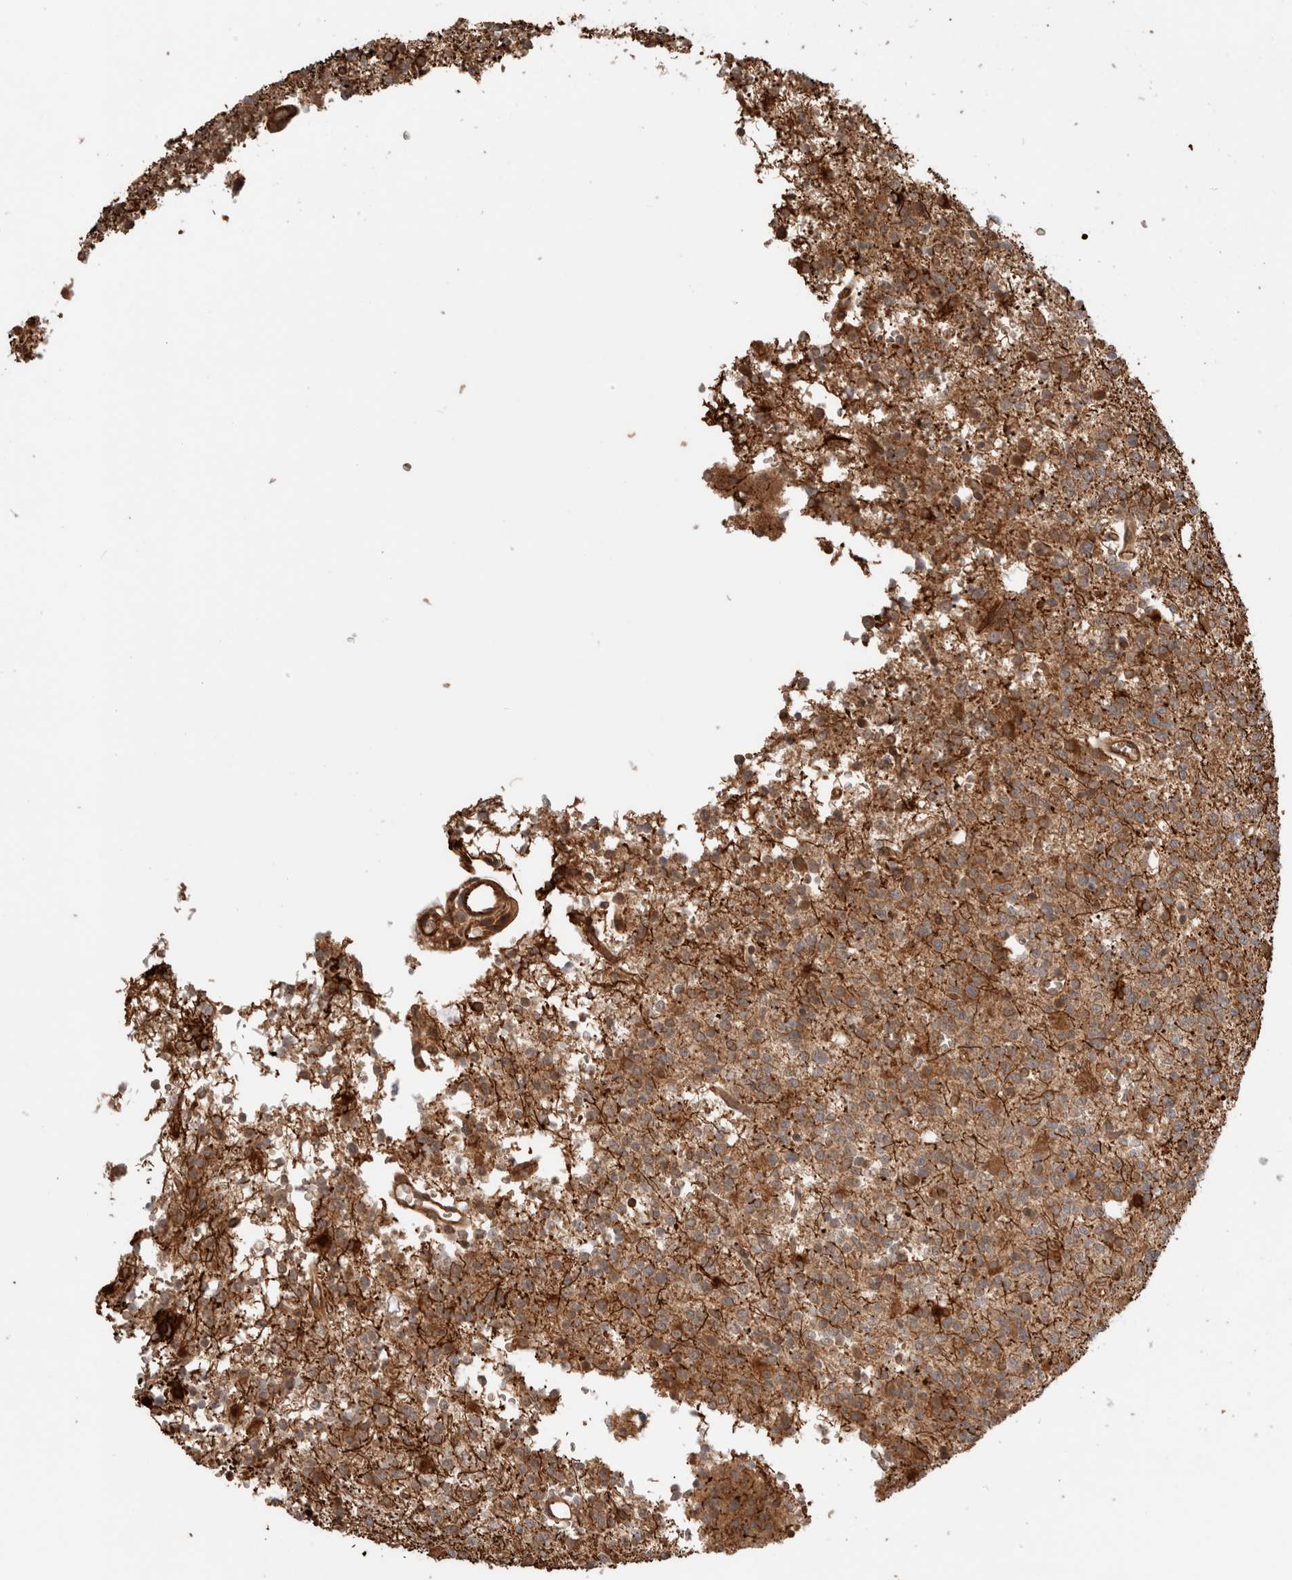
{"staining": {"intensity": "moderate", "quantity": ">75%", "location": "cytoplasmic/membranous"}, "tissue": "glioma", "cell_type": "Tumor cells", "image_type": "cancer", "snomed": [{"axis": "morphology", "description": "Glioma, malignant, High grade"}, {"axis": "topography", "description": "Brain"}], "caption": "Protein expression analysis of human glioma reveals moderate cytoplasmic/membranous staining in approximately >75% of tumor cells. (IHC, brightfield microscopy, high magnification).", "gene": "ZNF649", "patient": {"sex": "female", "age": 62}}